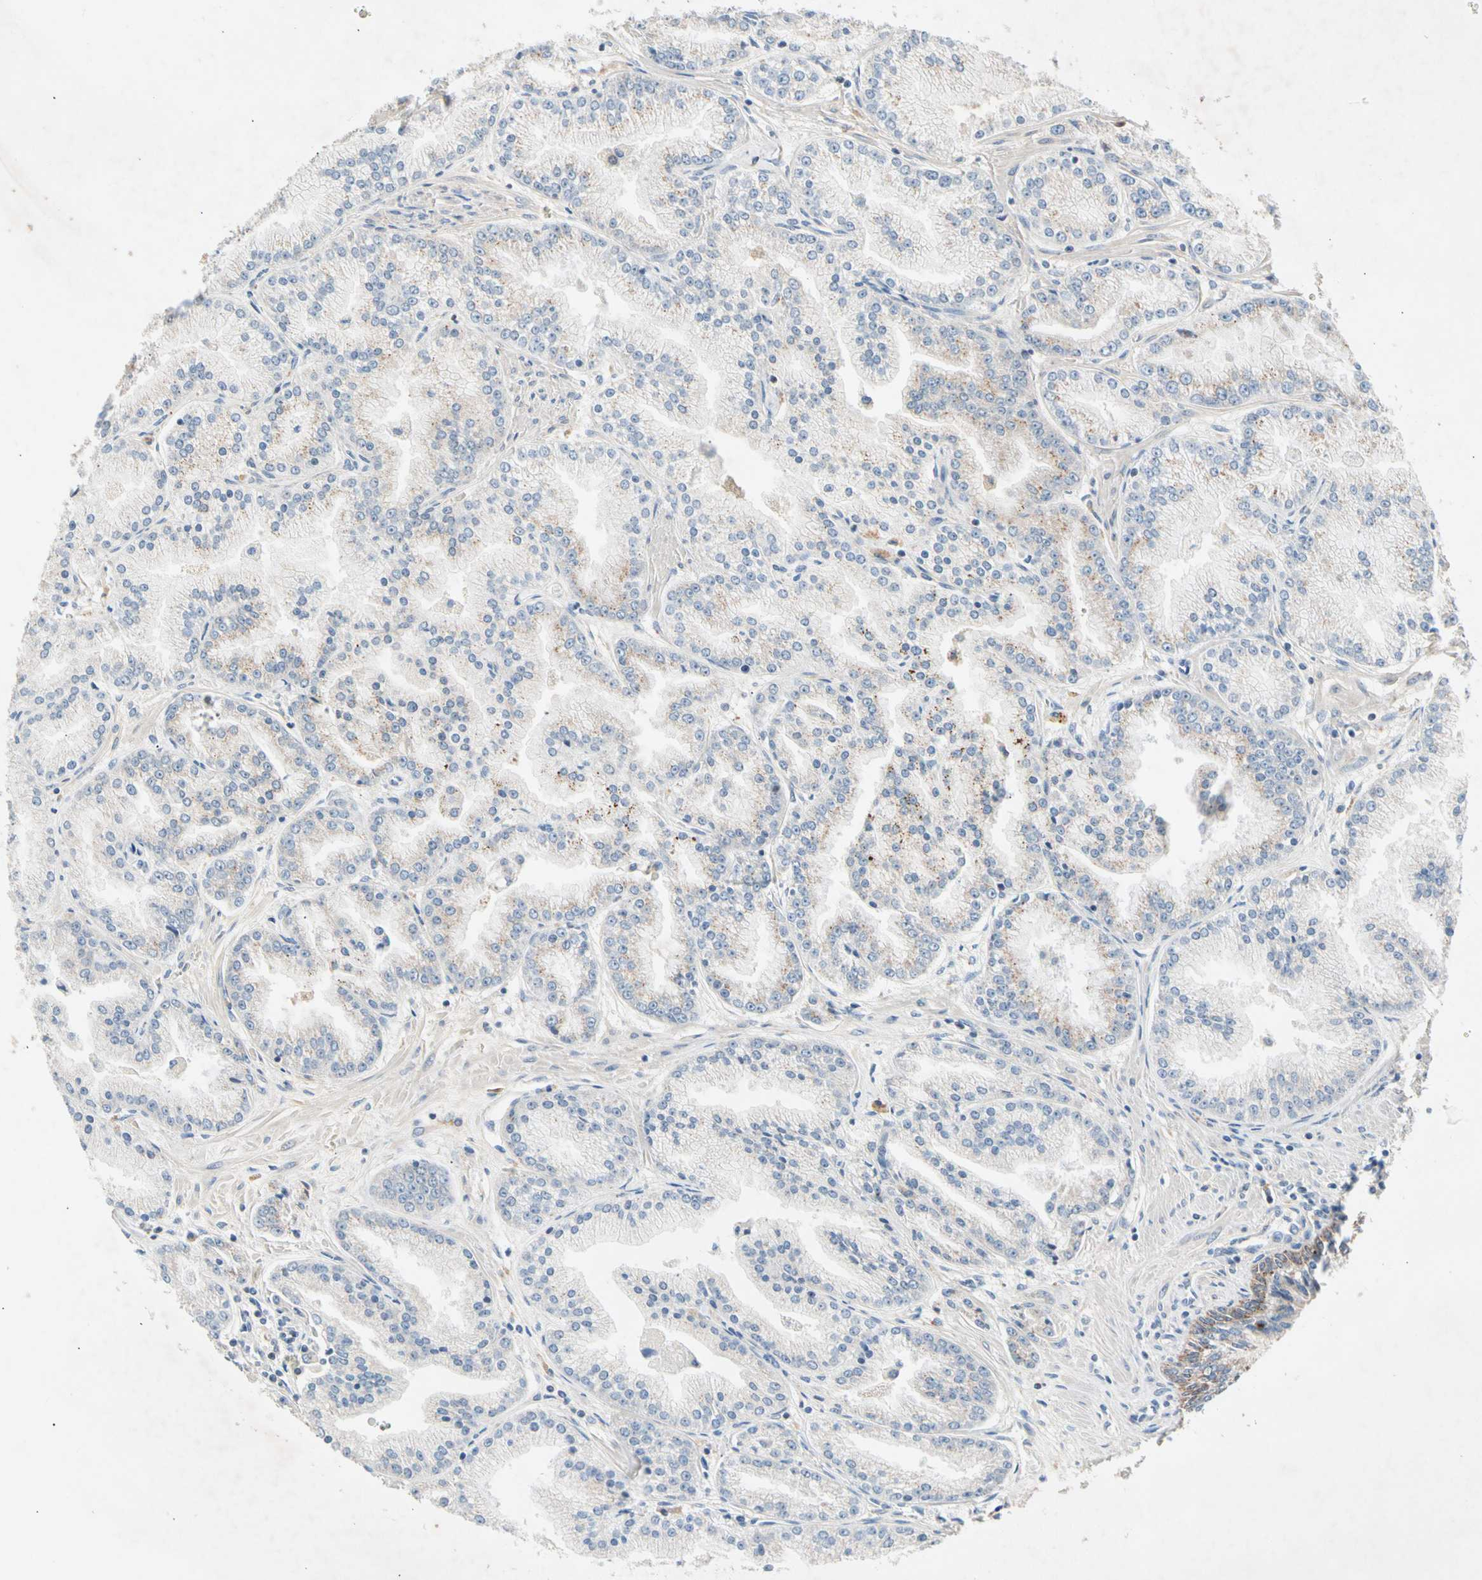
{"staining": {"intensity": "negative", "quantity": "none", "location": "none"}, "tissue": "prostate cancer", "cell_type": "Tumor cells", "image_type": "cancer", "snomed": [{"axis": "morphology", "description": "Adenocarcinoma, High grade"}, {"axis": "topography", "description": "Prostate"}], "caption": "Tumor cells are negative for protein expression in human prostate cancer (high-grade adenocarcinoma). (DAB (3,3'-diaminobenzidine) IHC with hematoxylin counter stain).", "gene": "CNST", "patient": {"sex": "male", "age": 61}}